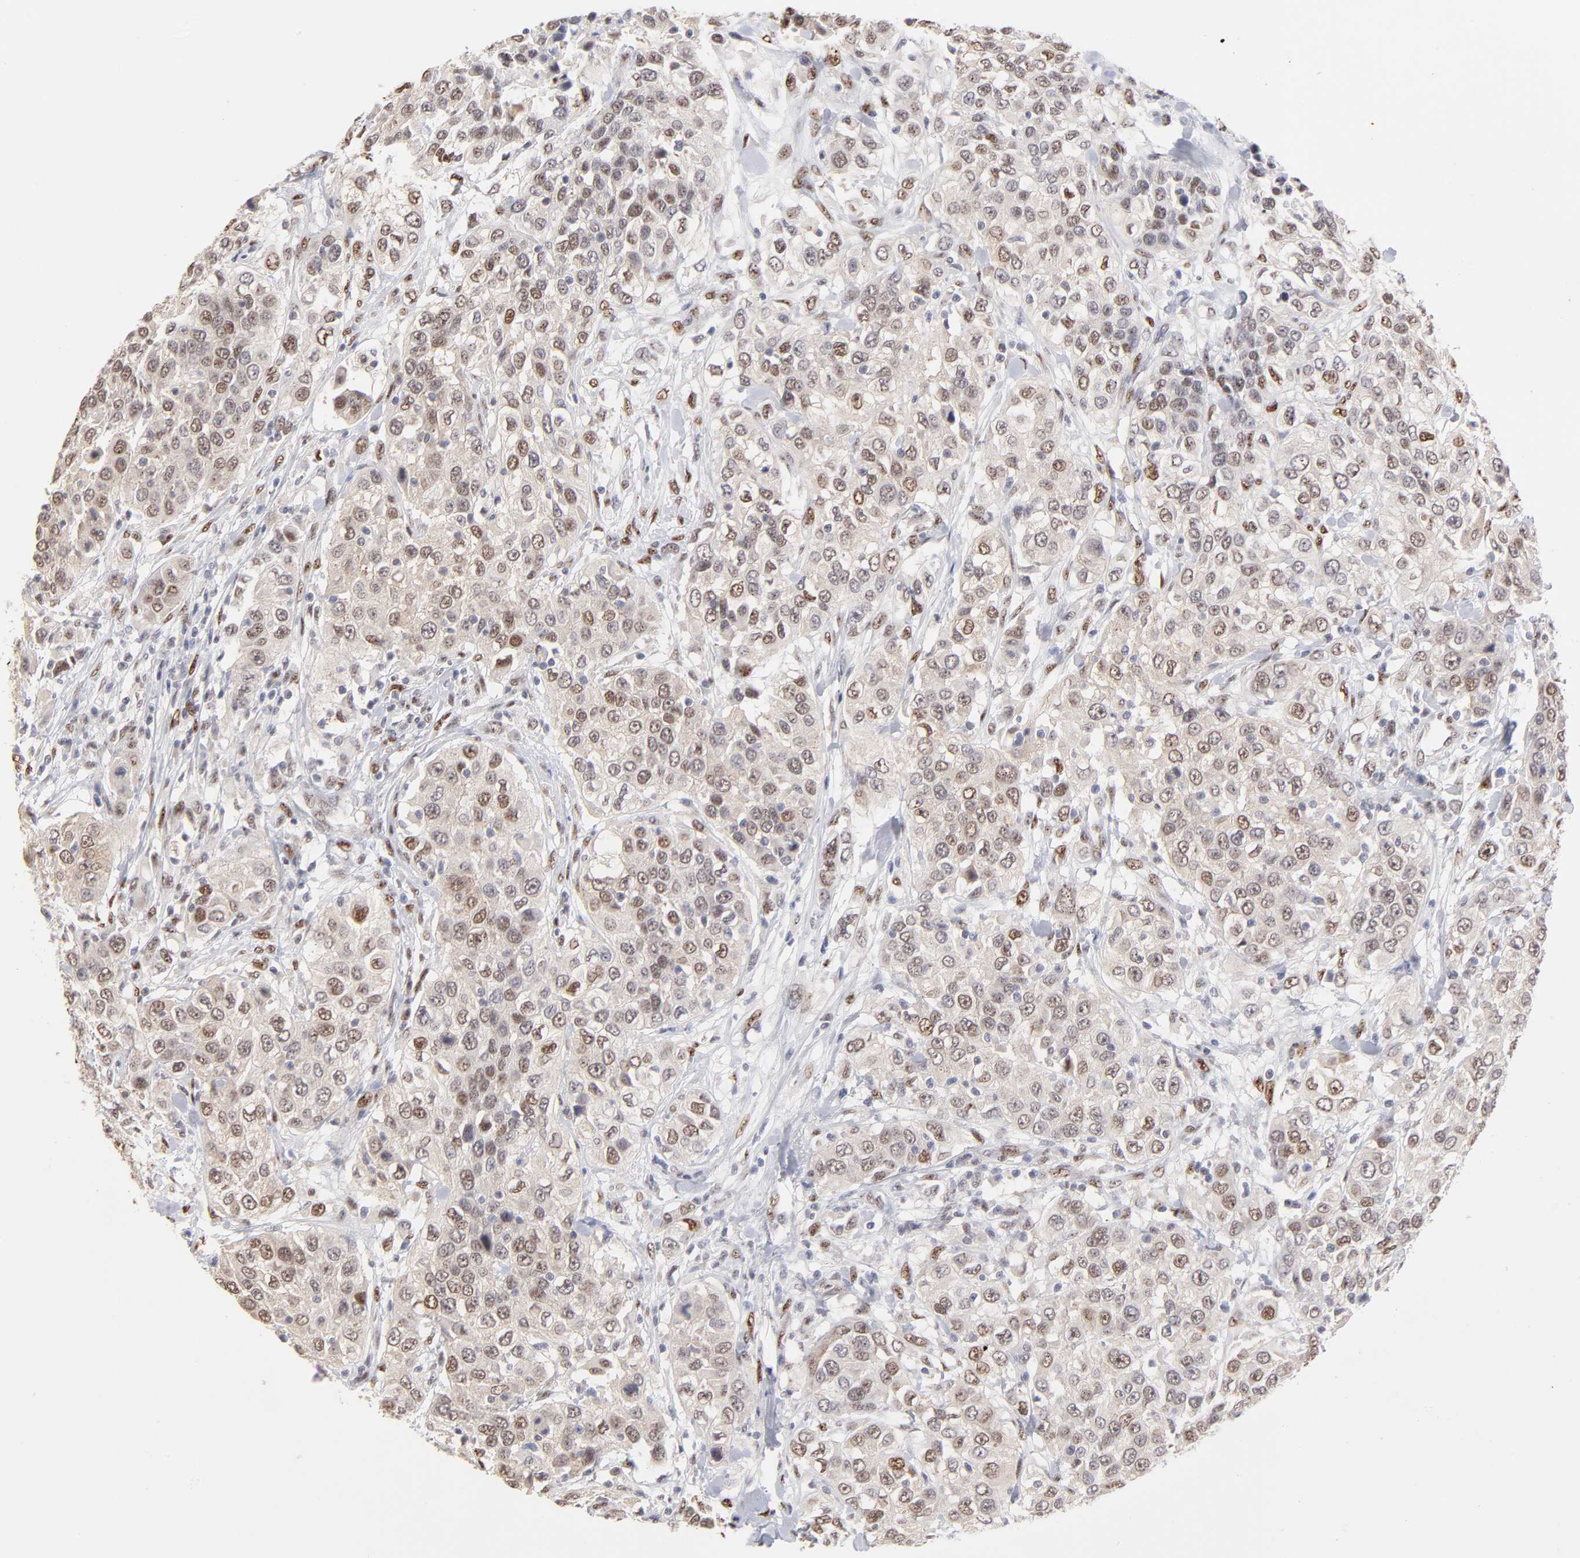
{"staining": {"intensity": "weak", "quantity": ">75%", "location": "nuclear"}, "tissue": "urothelial cancer", "cell_type": "Tumor cells", "image_type": "cancer", "snomed": [{"axis": "morphology", "description": "Urothelial carcinoma, High grade"}, {"axis": "topography", "description": "Urinary bladder"}], "caption": "Urothelial carcinoma (high-grade) was stained to show a protein in brown. There is low levels of weak nuclear expression in approximately >75% of tumor cells.", "gene": "STAT3", "patient": {"sex": "female", "age": 80}}